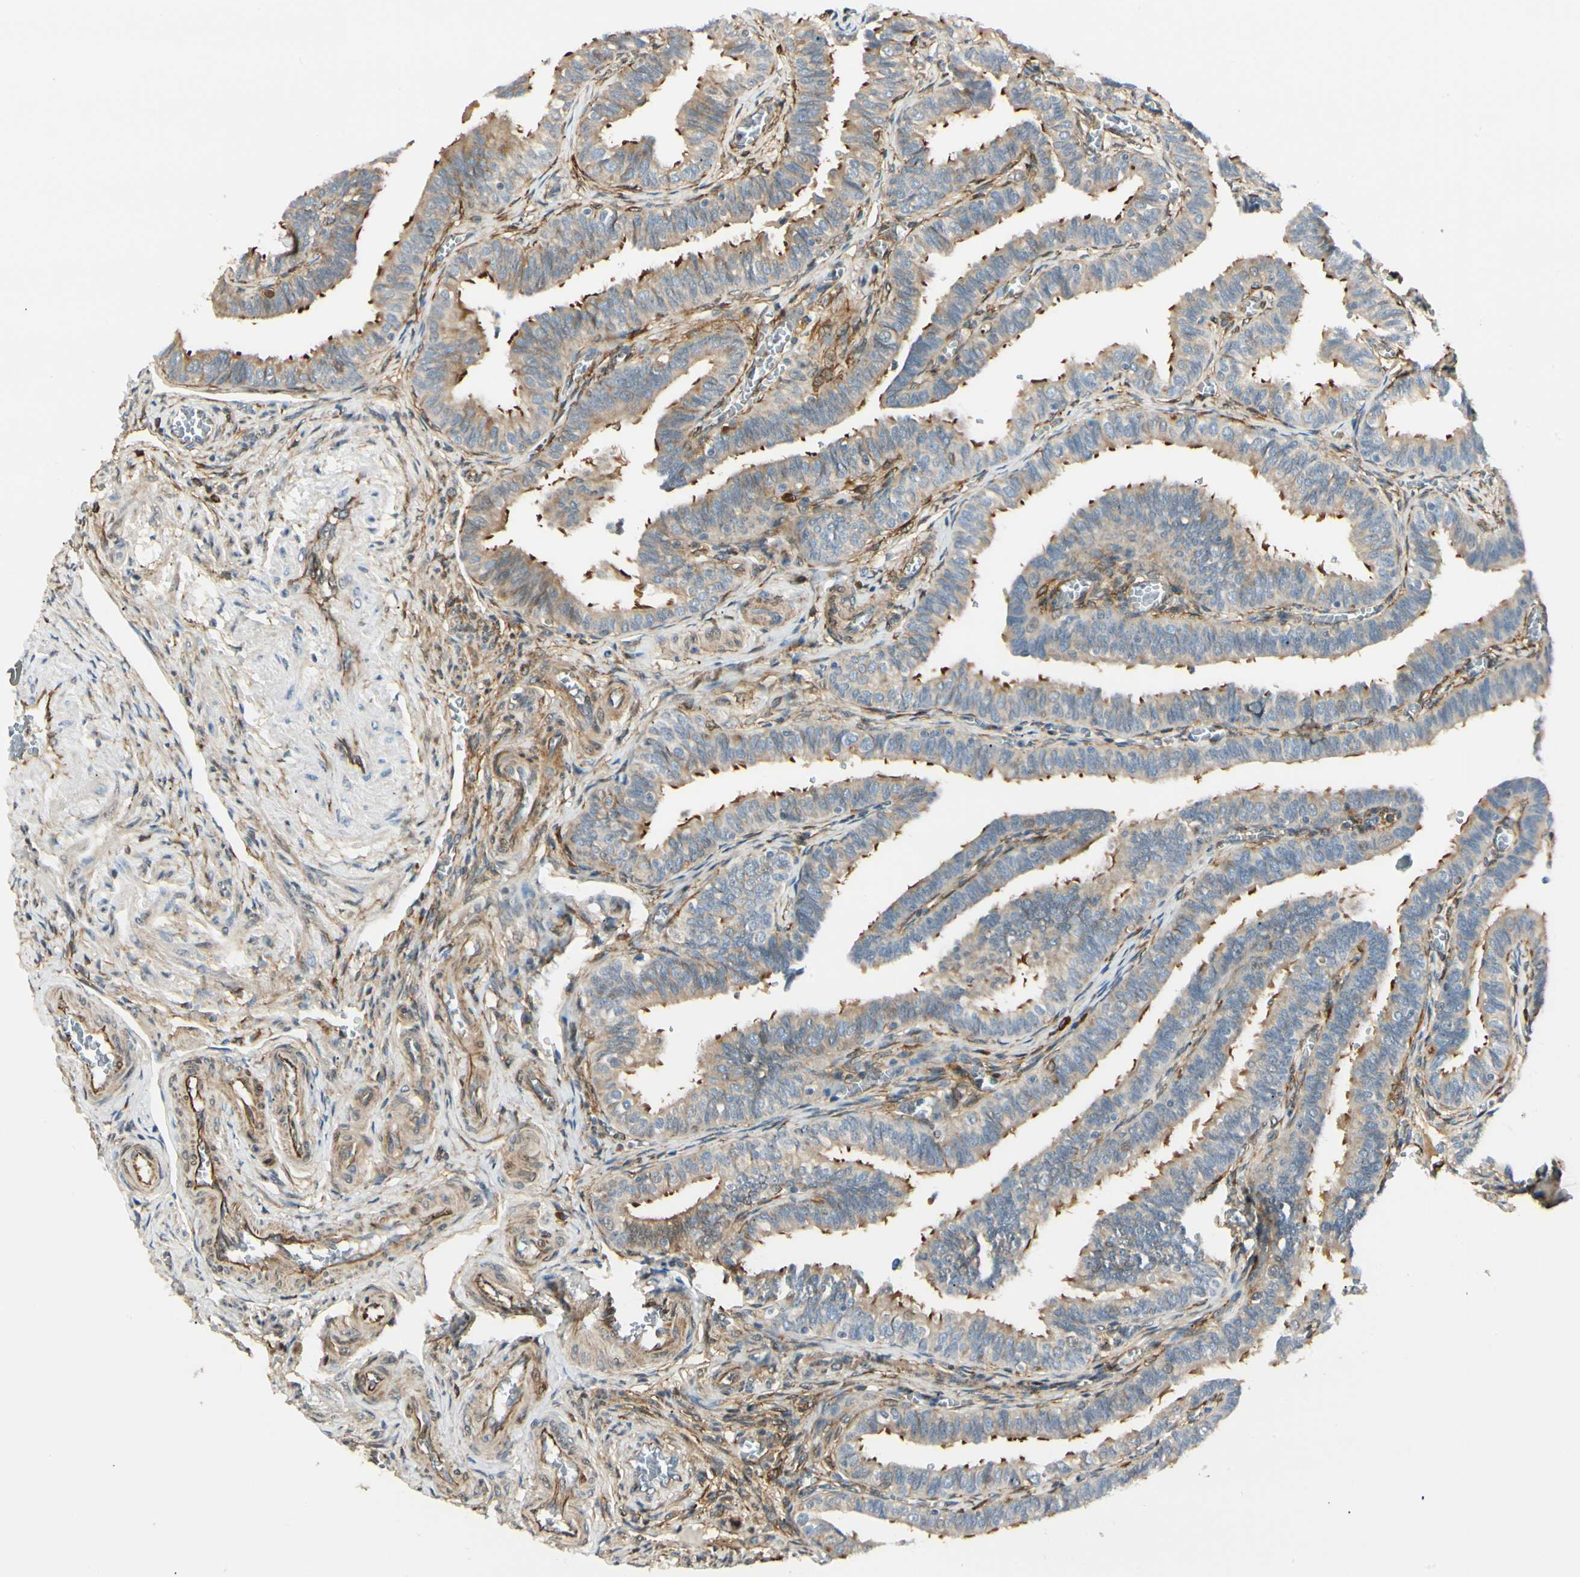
{"staining": {"intensity": "moderate", "quantity": ">75%", "location": "cytoplasmic/membranous"}, "tissue": "fallopian tube", "cell_type": "Glandular cells", "image_type": "normal", "snomed": [{"axis": "morphology", "description": "Normal tissue, NOS"}, {"axis": "topography", "description": "Fallopian tube"}], "caption": "Benign fallopian tube was stained to show a protein in brown. There is medium levels of moderate cytoplasmic/membranous expression in about >75% of glandular cells. Ihc stains the protein in brown and the nuclei are stained blue.", "gene": "FTH1", "patient": {"sex": "female", "age": 46}}